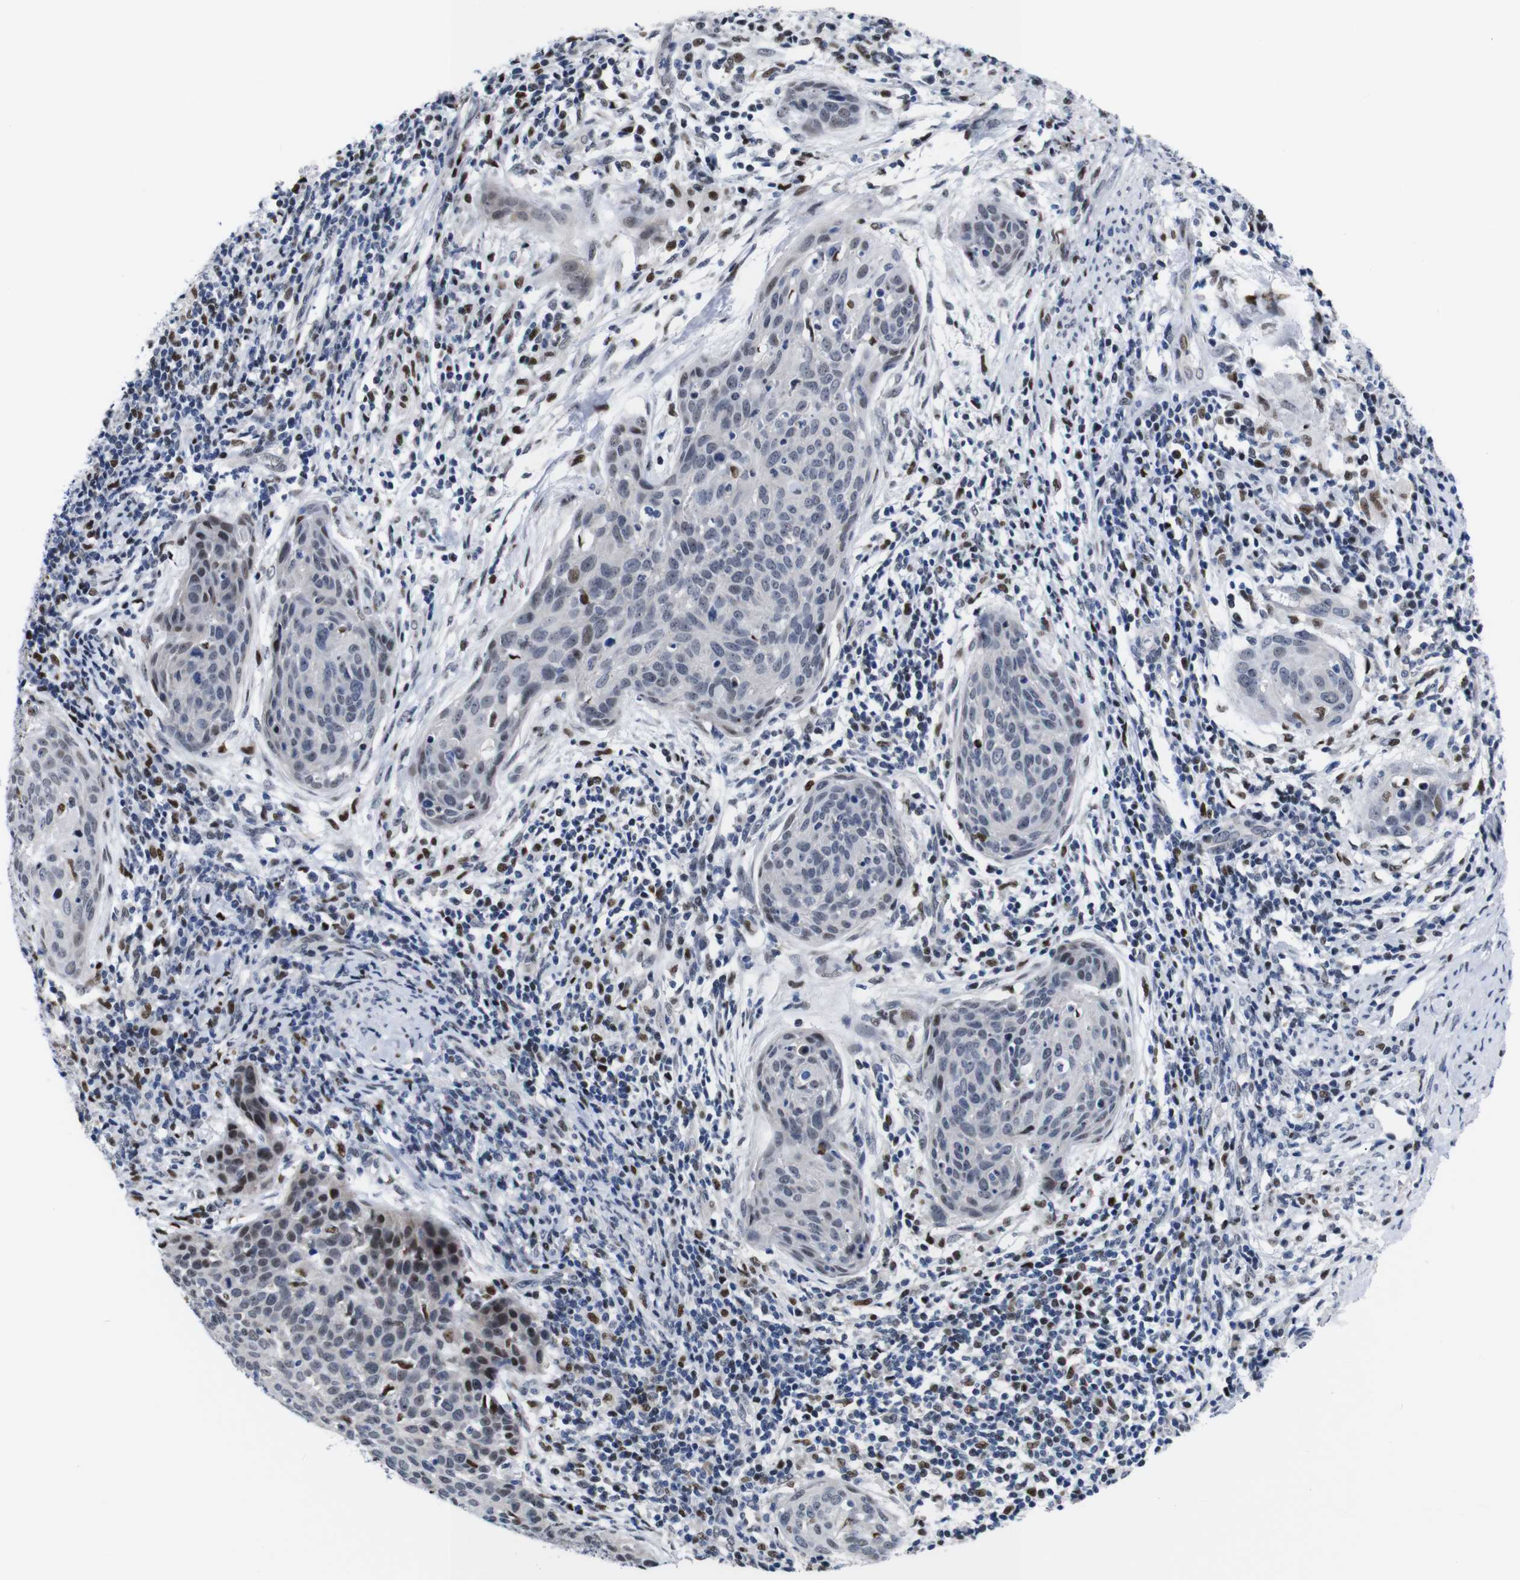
{"staining": {"intensity": "strong", "quantity": "<25%", "location": "nuclear"}, "tissue": "cervical cancer", "cell_type": "Tumor cells", "image_type": "cancer", "snomed": [{"axis": "morphology", "description": "Squamous cell carcinoma, NOS"}, {"axis": "topography", "description": "Cervix"}], "caption": "Protein analysis of cervical cancer tissue shows strong nuclear positivity in approximately <25% of tumor cells.", "gene": "GATA6", "patient": {"sex": "female", "age": 38}}